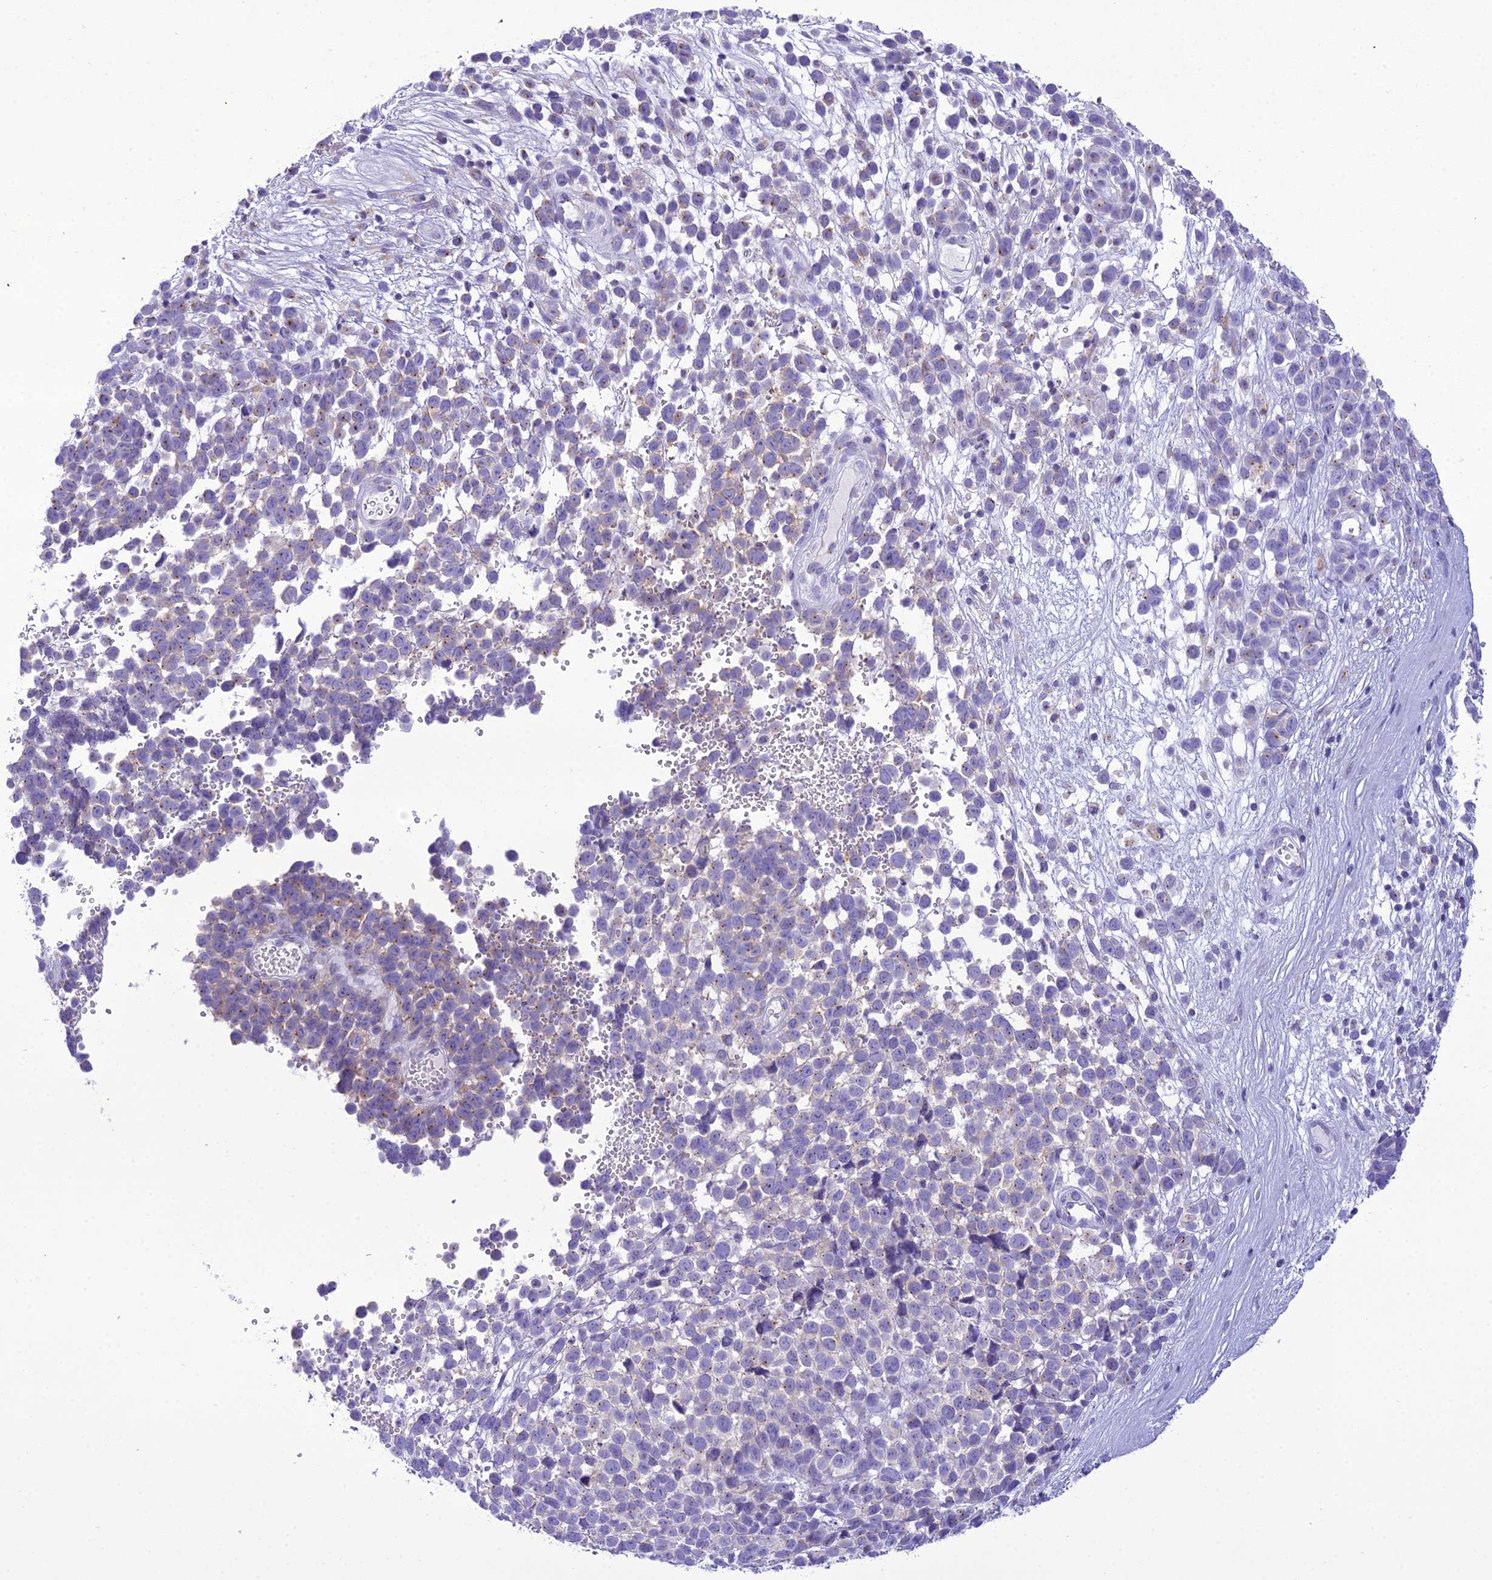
{"staining": {"intensity": "weak", "quantity": "25%-75%", "location": "cytoplasmic/membranous"}, "tissue": "melanoma", "cell_type": "Tumor cells", "image_type": "cancer", "snomed": [{"axis": "morphology", "description": "Malignant melanoma, NOS"}, {"axis": "topography", "description": "Nose, NOS"}], "caption": "Protein expression analysis of melanoma shows weak cytoplasmic/membranous expression in approximately 25%-75% of tumor cells.", "gene": "B9D2", "patient": {"sex": "female", "age": 48}}